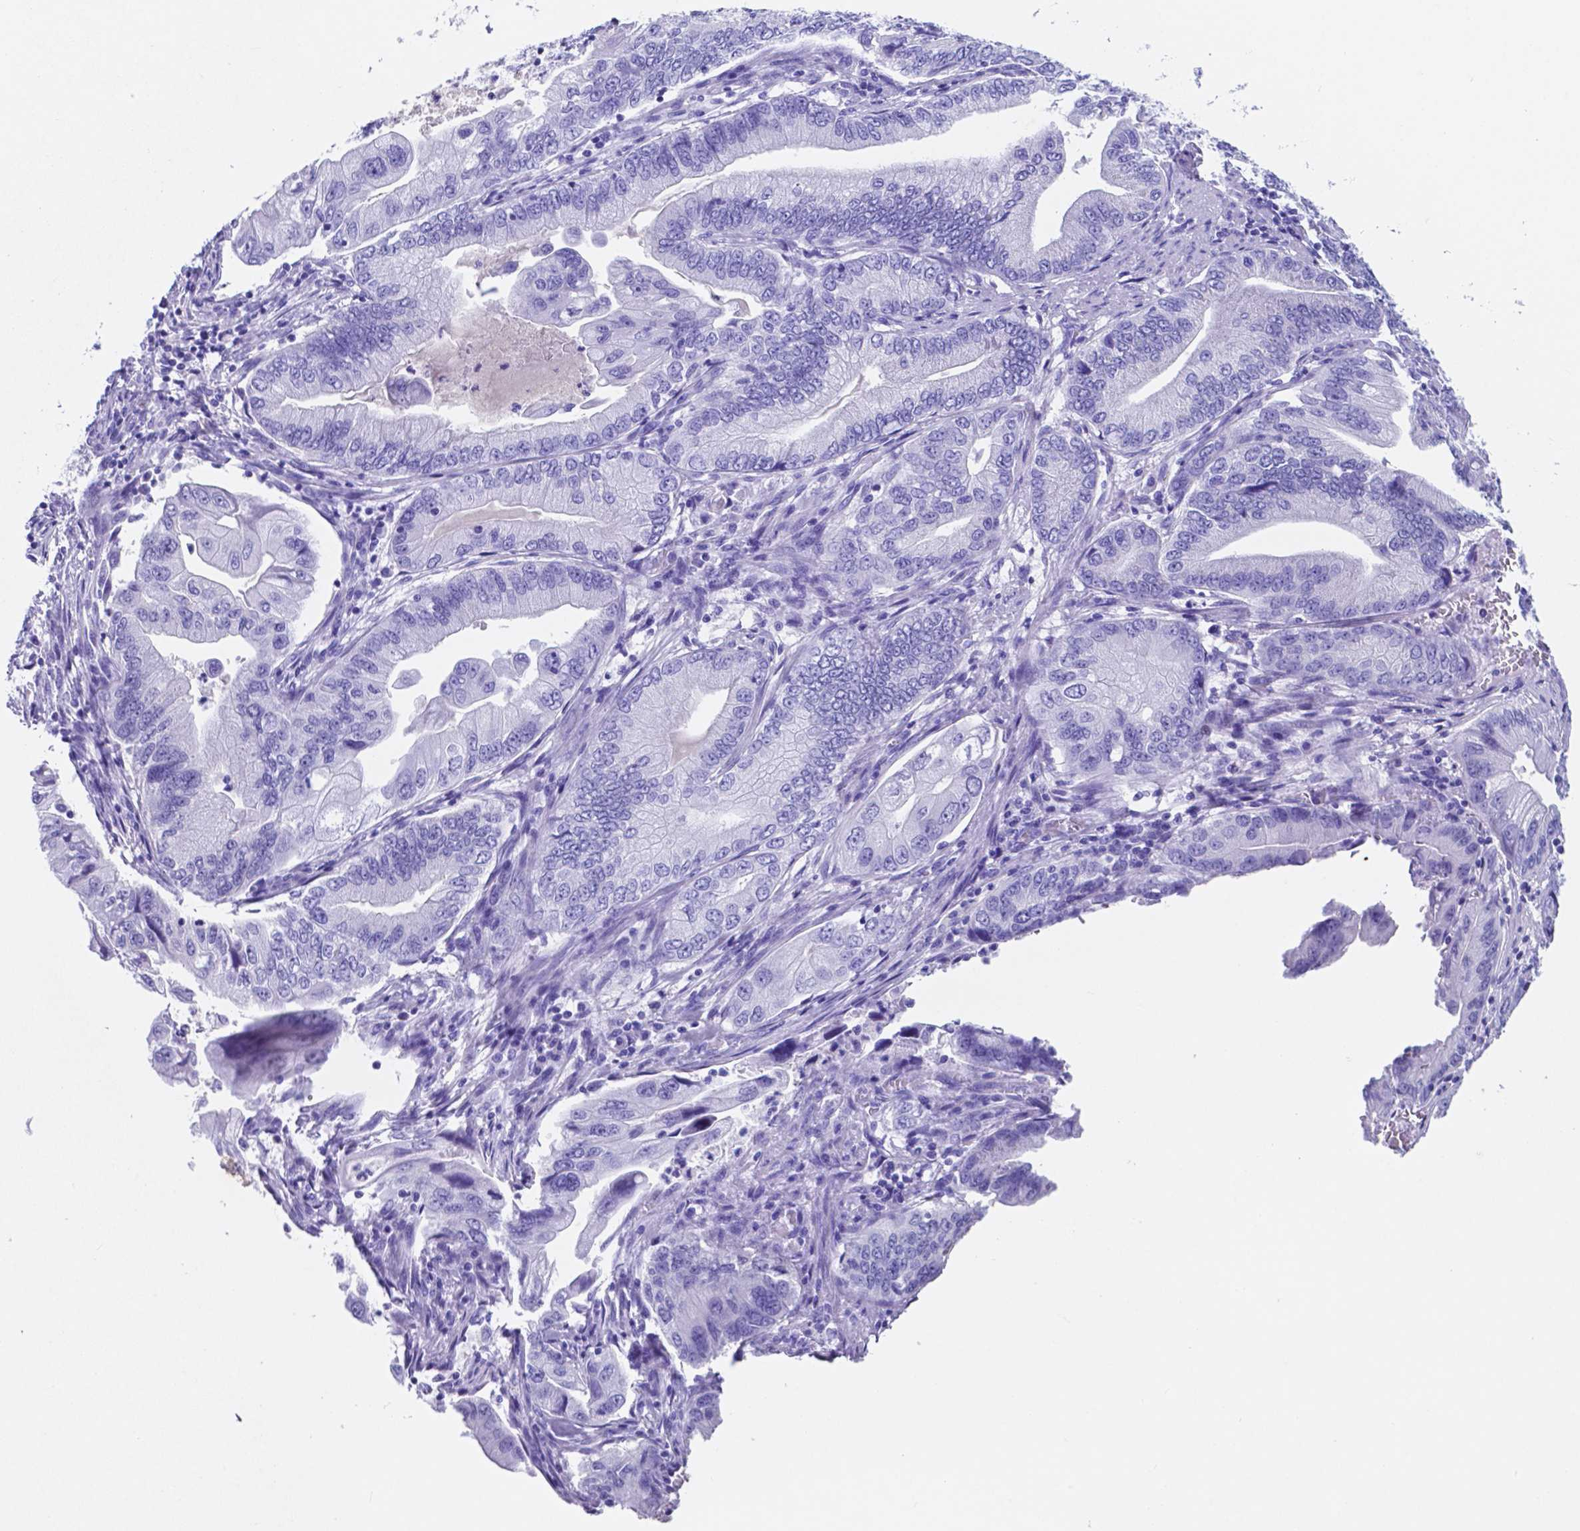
{"staining": {"intensity": "negative", "quantity": "none", "location": "none"}, "tissue": "stomach cancer", "cell_type": "Tumor cells", "image_type": "cancer", "snomed": [{"axis": "morphology", "description": "Adenocarcinoma, NOS"}, {"axis": "topography", "description": "Pancreas"}, {"axis": "topography", "description": "Stomach, upper"}], "caption": "Tumor cells are negative for brown protein staining in stomach cancer.", "gene": "DNAAF8", "patient": {"sex": "male", "age": 77}}